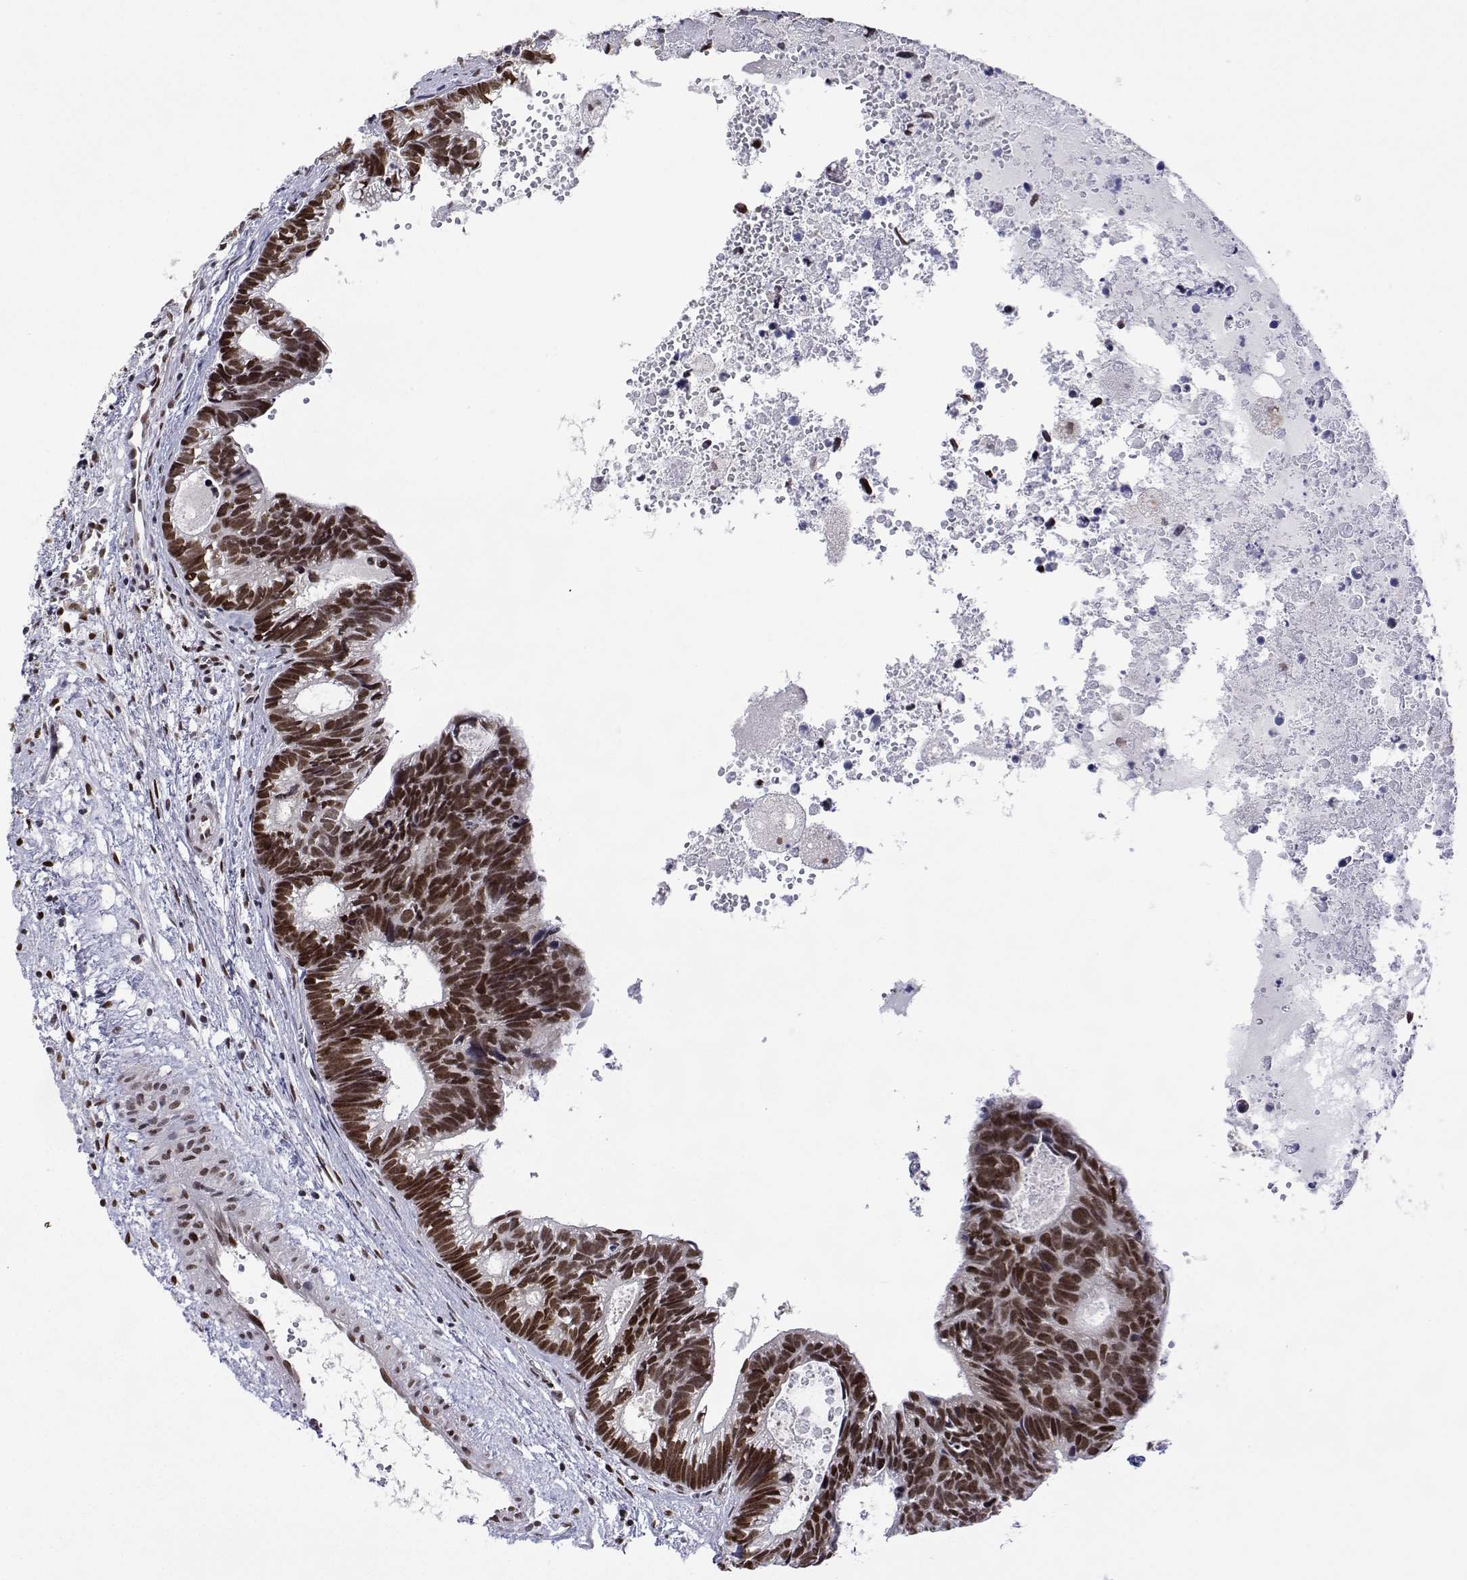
{"staining": {"intensity": "moderate", "quantity": ">75%", "location": "nuclear"}, "tissue": "head and neck cancer", "cell_type": "Tumor cells", "image_type": "cancer", "snomed": [{"axis": "morphology", "description": "Adenocarcinoma, NOS"}, {"axis": "topography", "description": "Head-Neck"}], "caption": "Immunohistochemistry of human adenocarcinoma (head and neck) reveals medium levels of moderate nuclear positivity in about >75% of tumor cells.", "gene": "XPC", "patient": {"sex": "male", "age": 62}}